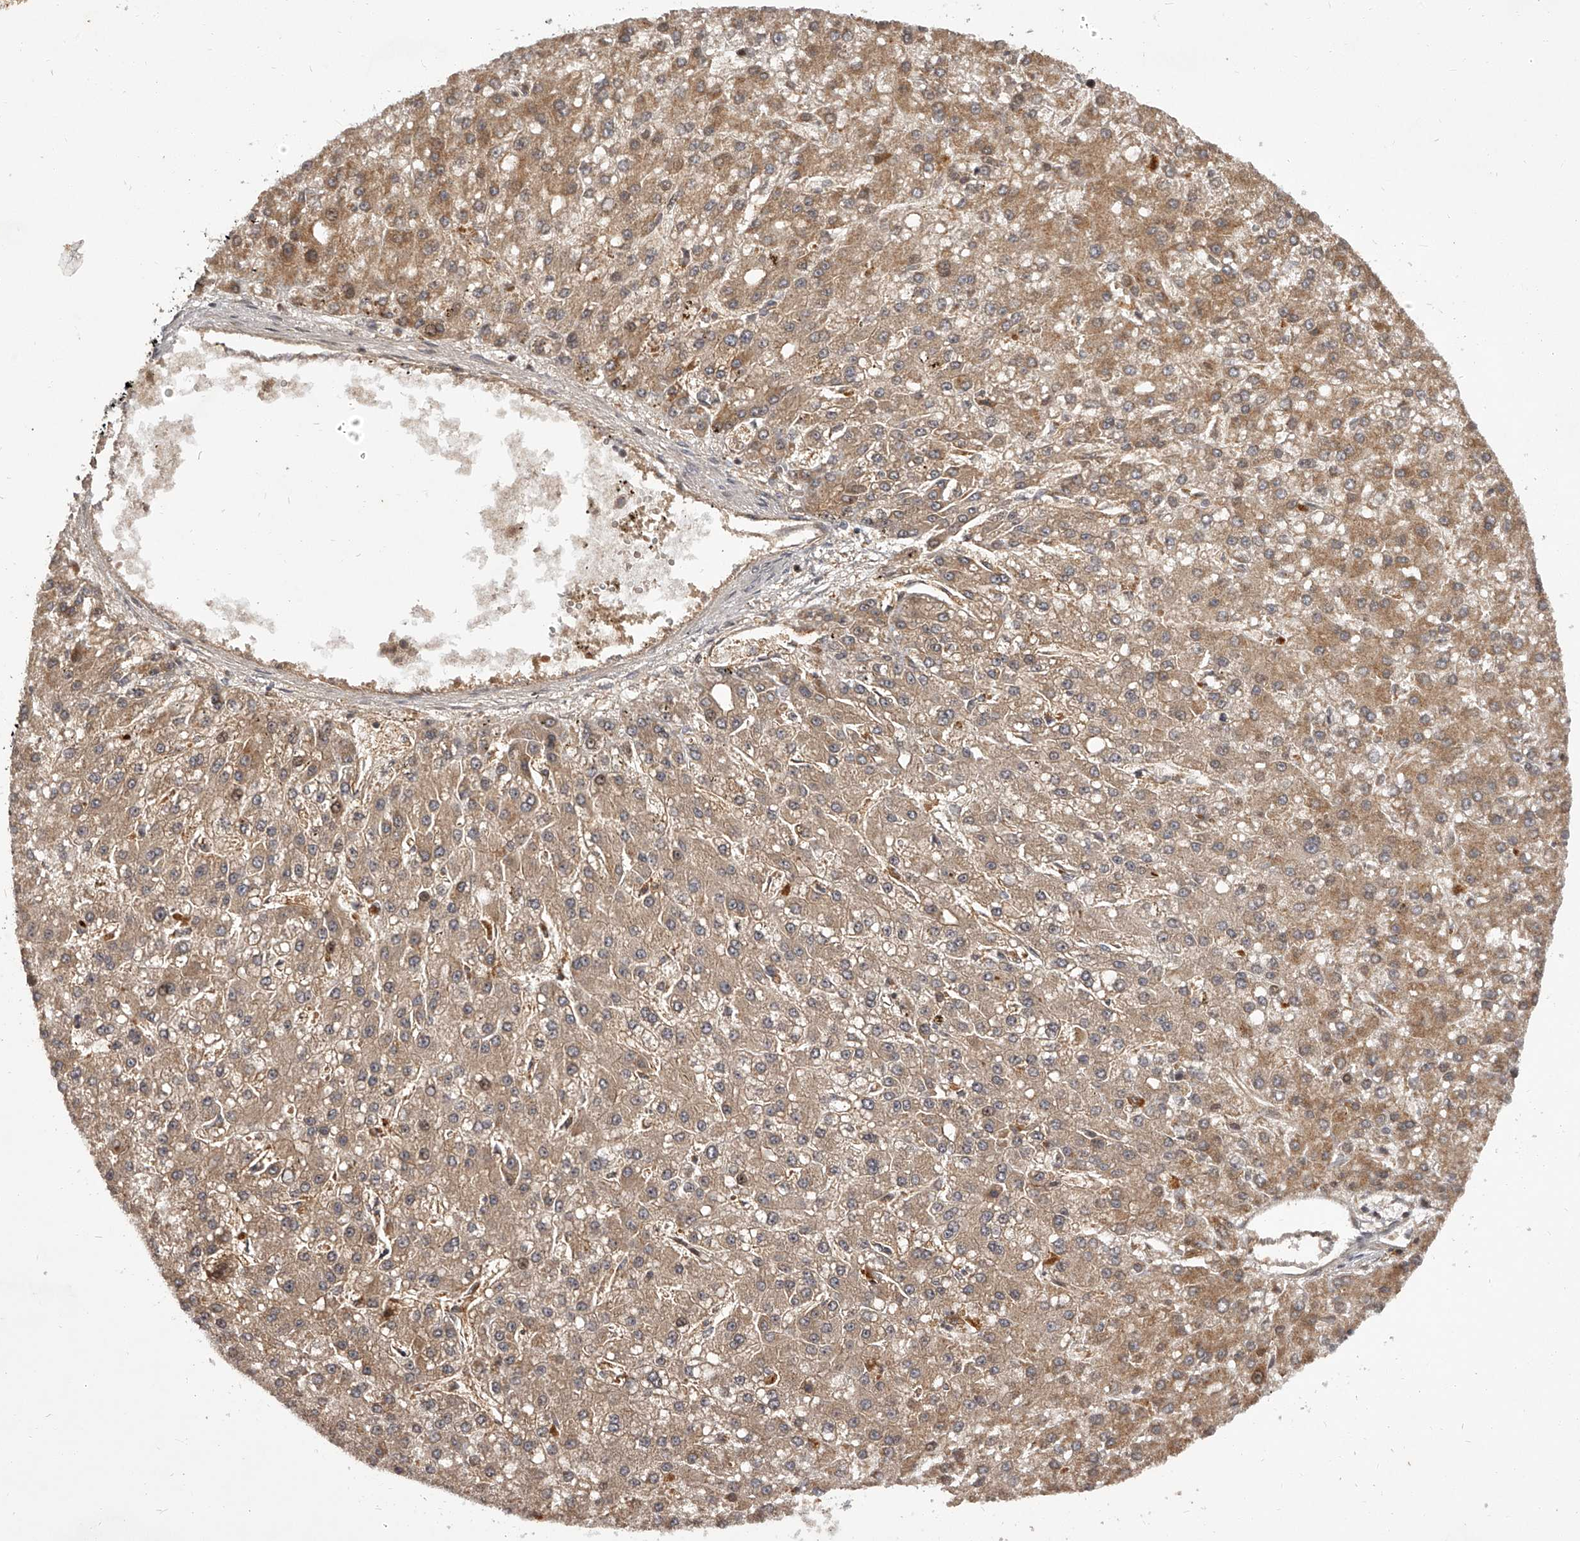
{"staining": {"intensity": "weak", "quantity": ">75%", "location": "cytoplasmic/membranous"}, "tissue": "liver cancer", "cell_type": "Tumor cells", "image_type": "cancer", "snomed": [{"axis": "morphology", "description": "Carcinoma, Hepatocellular, NOS"}, {"axis": "topography", "description": "Liver"}], "caption": "An immunohistochemistry (IHC) histopathology image of tumor tissue is shown. Protein staining in brown labels weak cytoplasmic/membranous positivity in liver cancer within tumor cells.", "gene": "CRYZL1", "patient": {"sex": "male", "age": 67}}